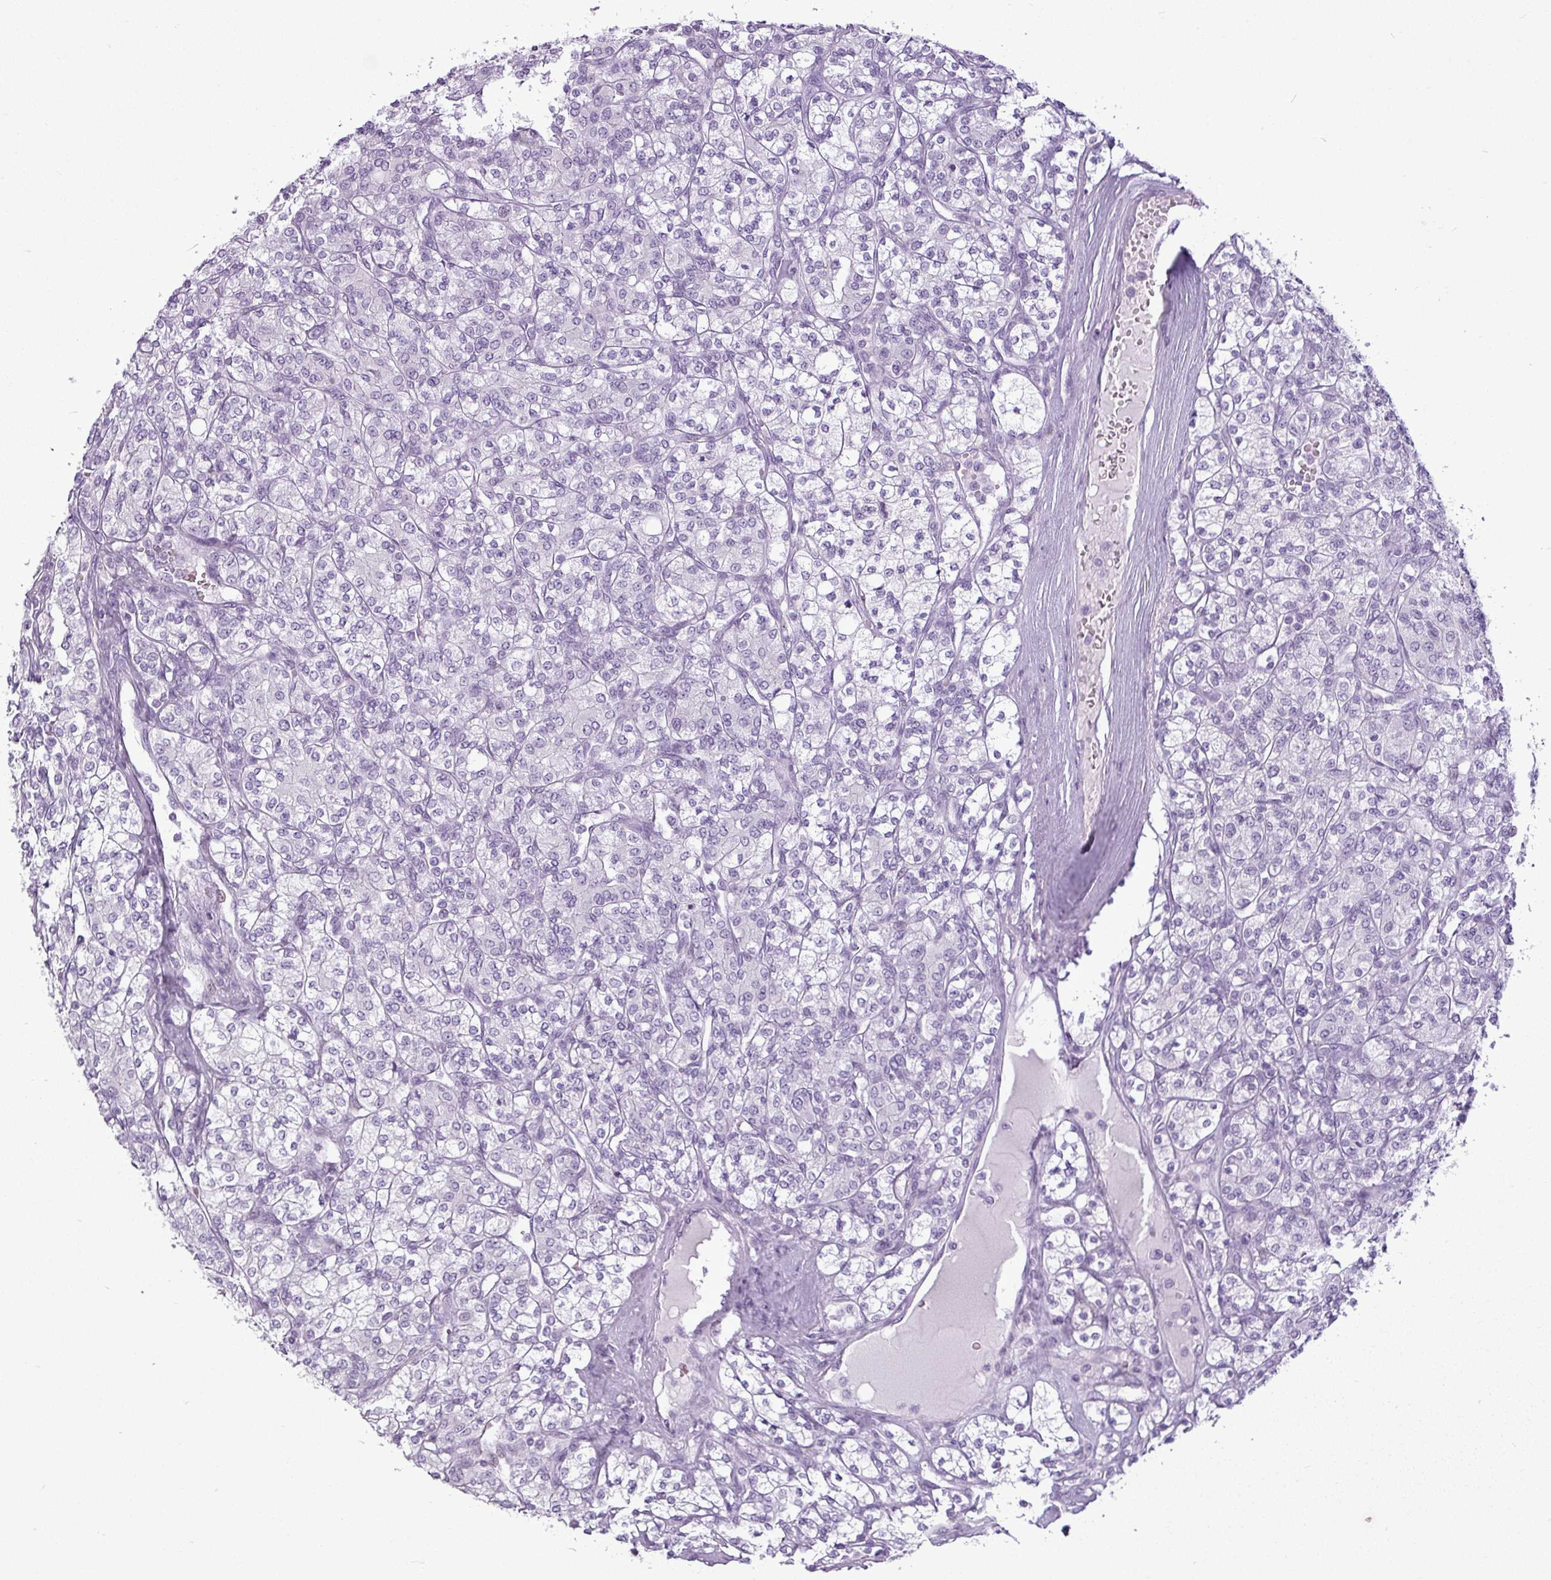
{"staining": {"intensity": "negative", "quantity": "none", "location": "none"}, "tissue": "renal cancer", "cell_type": "Tumor cells", "image_type": "cancer", "snomed": [{"axis": "morphology", "description": "Adenocarcinoma, NOS"}, {"axis": "topography", "description": "Kidney"}], "caption": "DAB immunohistochemical staining of human renal cancer (adenocarcinoma) shows no significant expression in tumor cells.", "gene": "AMY2A", "patient": {"sex": "male", "age": 77}}